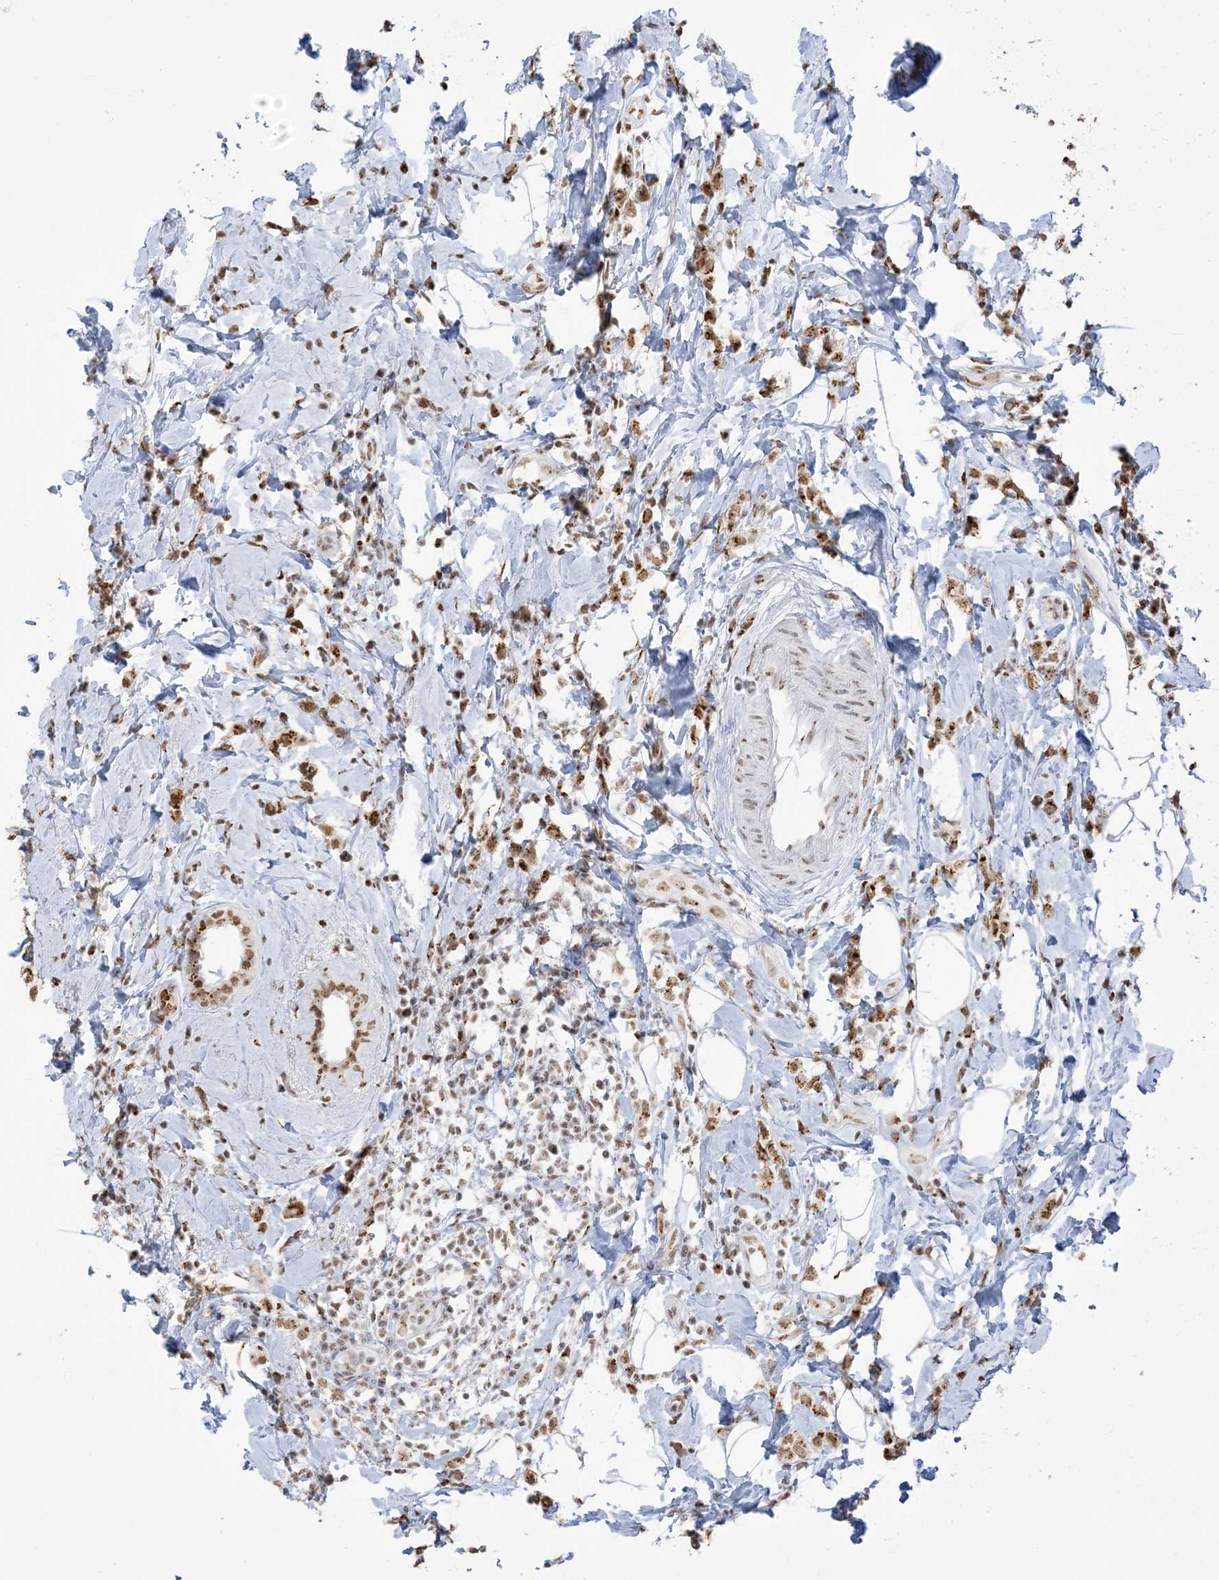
{"staining": {"intensity": "moderate", "quantity": ">75%", "location": "cytoplasmic/membranous,nuclear"}, "tissue": "breast cancer", "cell_type": "Tumor cells", "image_type": "cancer", "snomed": [{"axis": "morphology", "description": "Lobular carcinoma"}, {"axis": "topography", "description": "Breast"}], "caption": "This histopathology image reveals breast cancer (lobular carcinoma) stained with IHC to label a protein in brown. The cytoplasmic/membranous and nuclear of tumor cells show moderate positivity for the protein. Nuclei are counter-stained blue.", "gene": "GPR107", "patient": {"sex": "female", "age": 47}}